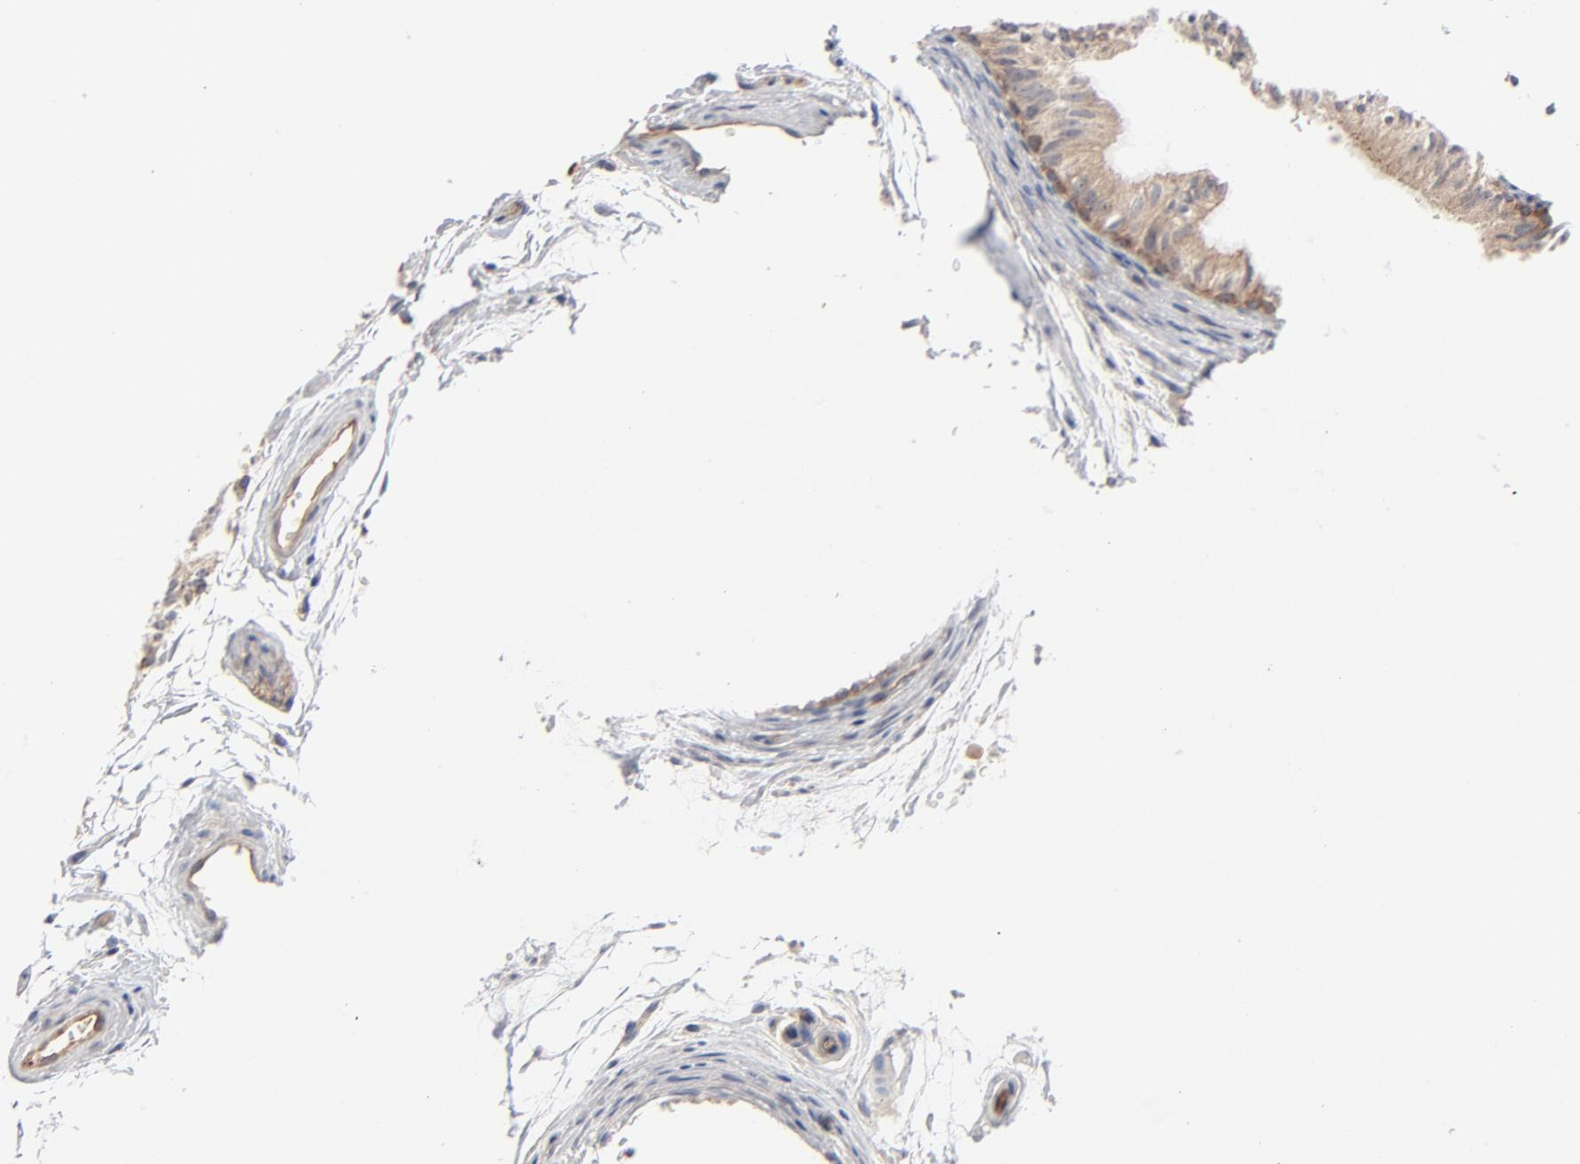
{"staining": {"intensity": "moderate", "quantity": ">75%", "location": "cytoplasmic/membranous"}, "tissue": "epididymis", "cell_type": "Glandular cells", "image_type": "normal", "snomed": [{"axis": "morphology", "description": "Normal tissue, NOS"}, {"axis": "topography", "description": "Testis"}, {"axis": "topography", "description": "Epididymis"}], "caption": "Unremarkable epididymis reveals moderate cytoplasmic/membranous staining in about >75% of glandular cells The staining was performed using DAB to visualize the protein expression in brown, while the nuclei were stained in blue with hematoxylin (Magnification: 20x)..", "gene": "ABLIM3", "patient": {"sex": "male", "age": 36}}